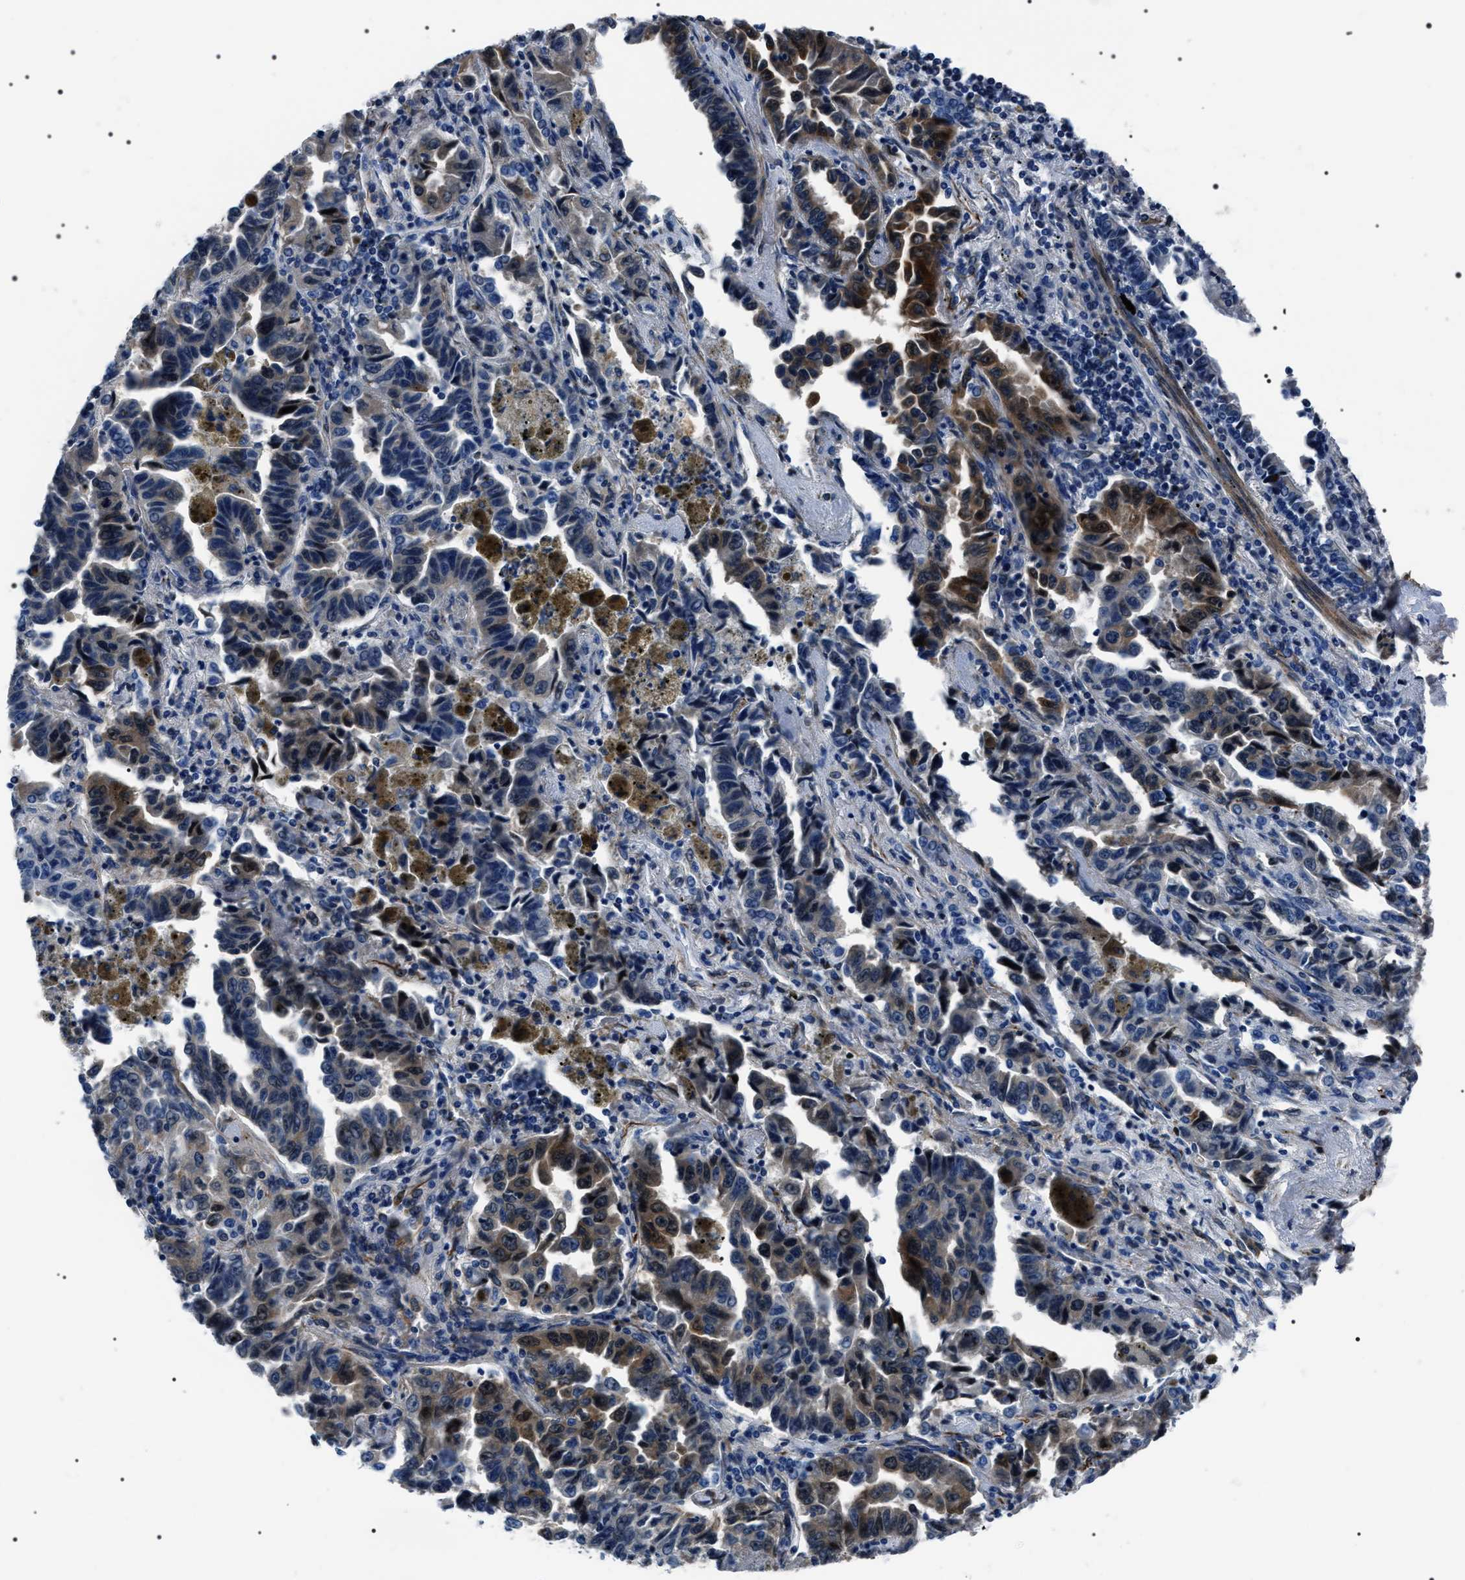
{"staining": {"intensity": "strong", "quantity": "<25%", "location": "cytoplasmic/membranous"}, "tissue": "lung cancer", "cell_type": "Tumor cells", "image_type": "cancer", "snomed": [{"axis": "morphology", "description": "Adenocarcinoma, NOS"}, {"axis": "topography", "description": "Lung"}], "caption": "Lung cancer (adenocarcinoma) tissue exhibits strong cytoplasmic/membranous staining in approximately <25% of tumor cells, visualized by immunohistochemistry. Using DAB (3,3'-diaminobenzidine) (brown) and hematoxylin (blue) stains, captured at high magnification using brightfield microscopy.", "gene": "BAG2", "patient": {"sex": "female", "age": 51}}